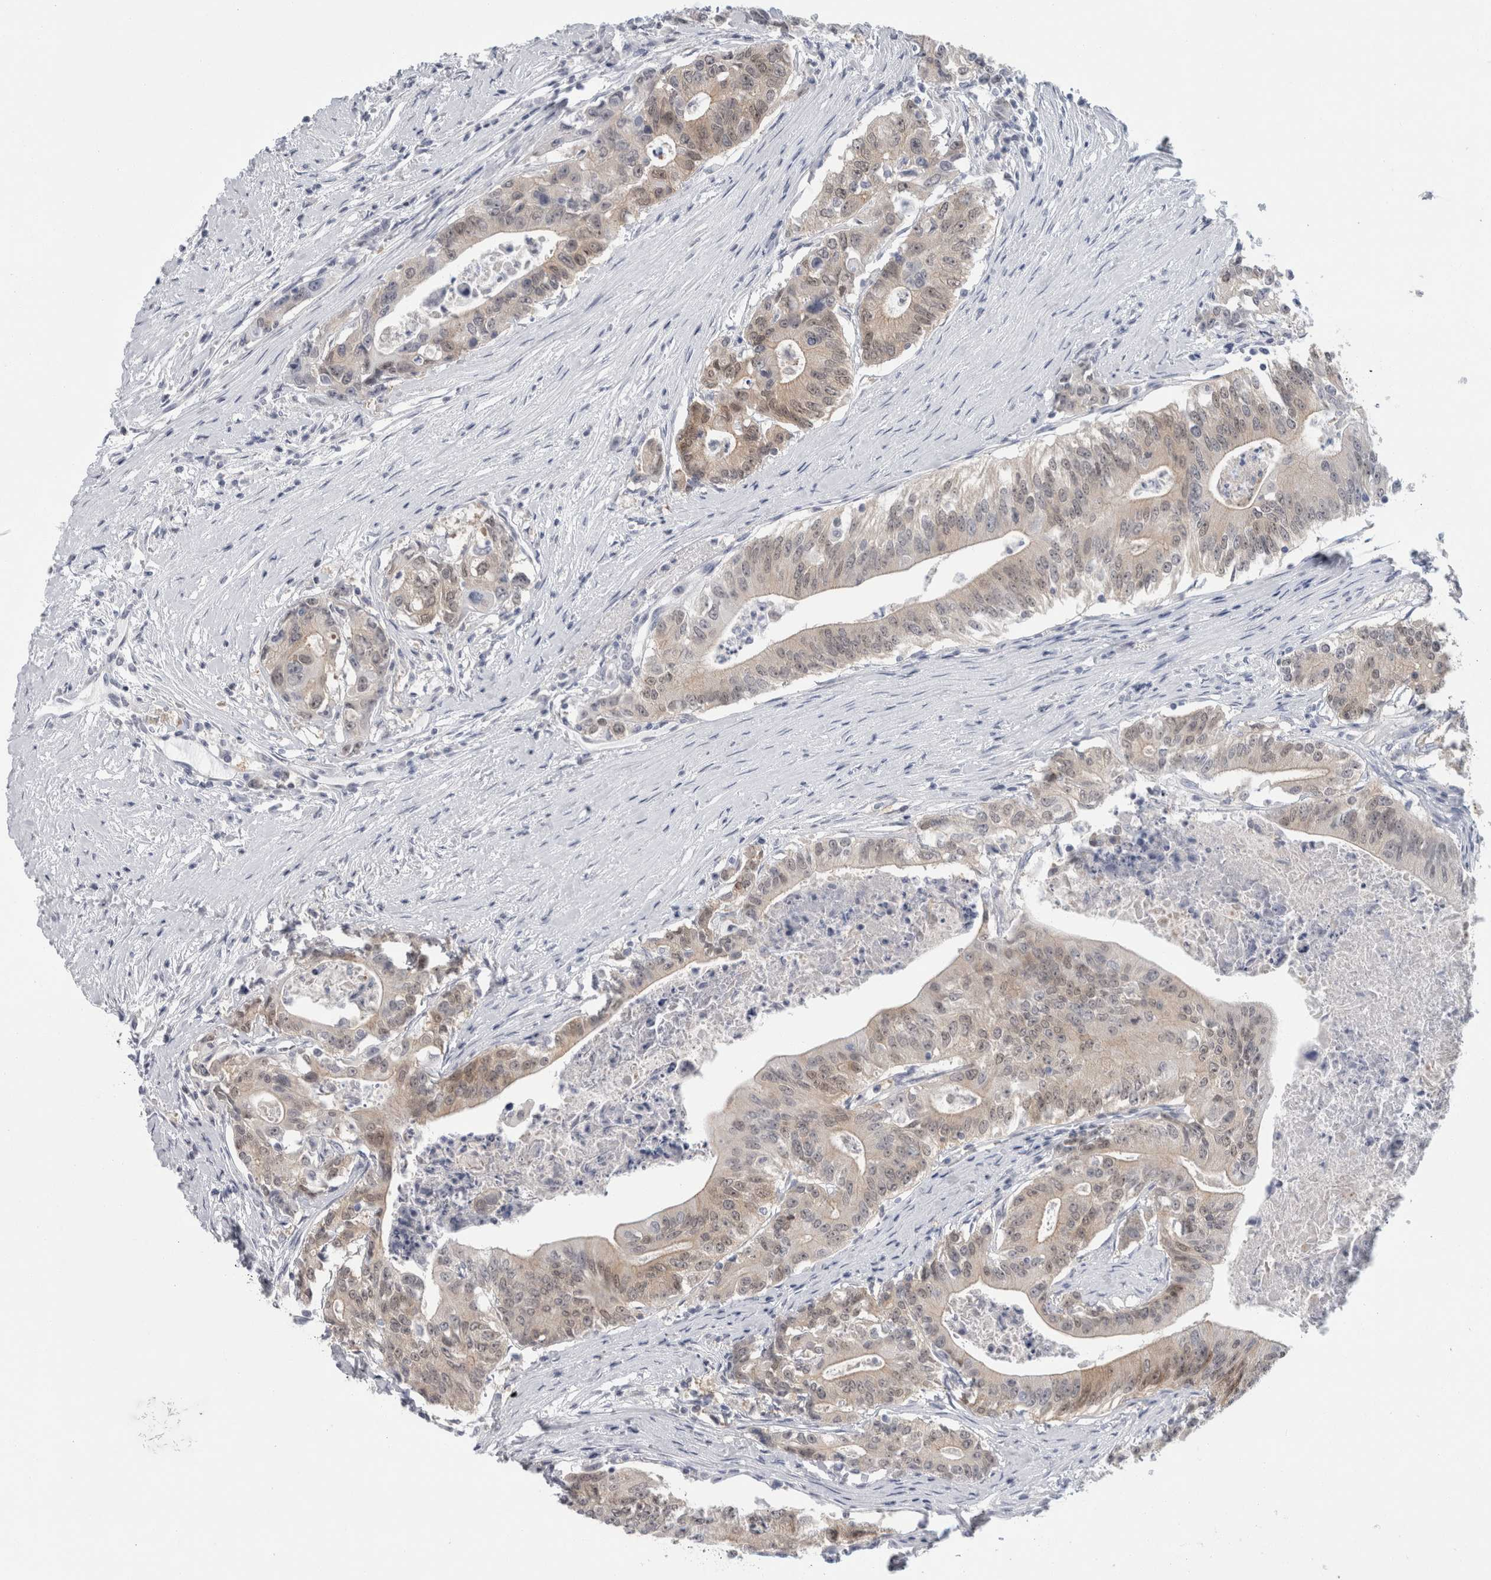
{"staining": {"intensity": "weak", "quantity": "<25%", "location": "cytoplasmic/membranous,nuclear"}, "tissue": "colorectal cancer", "cell_type": "Tumor cells", "image_type": "cancer", "snomed": [{"axis": "morphology", "description": "Adenocarcinoma, NOS"}, {"axis": "topography", "description": "Colon"}], "caption": "DAB immunohistochemical staining of colorectal cancer (adenocarcinoma) exhibits no significant positivity in tumor cells.", "gene": "CASP6", "patient": {"sex": "female", "age": 77}}